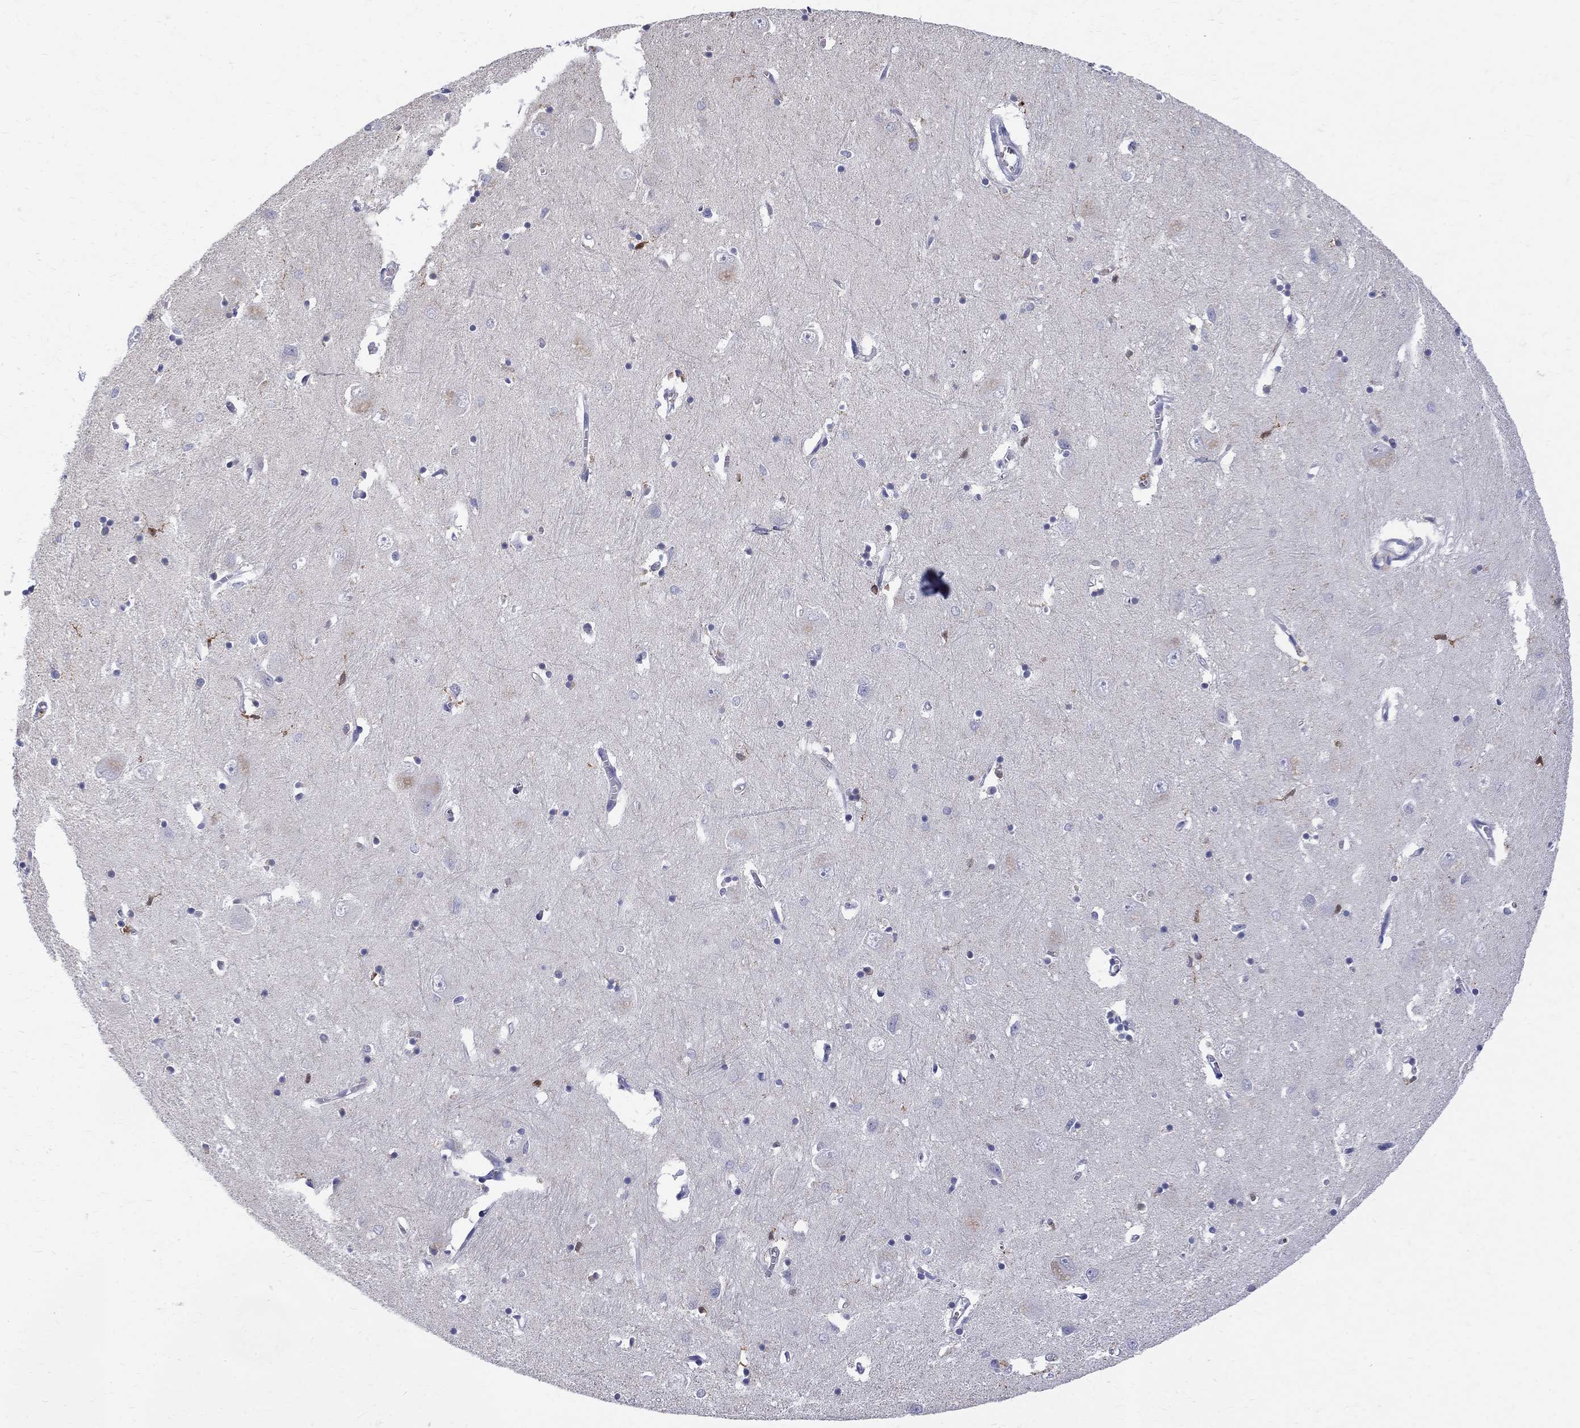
{"staining": {"intensity": "moderate", "quantity": "<25%", "location": "cytoplasmic/membranous"}, "tissue": "caudate", "cell_type": "Glial cells", "image_type": "normal", "snomed": [{"axis": "morphology", "description": "Normal tissue, NOS"}, {"axis": "topography", "description": "Lateral ventricle wall"}], "caption": "About <25% of glial cells in normal caudate display moderate cytoplasmic/membranous protein staining as visualized by brown immunohistochemical staining.", "gene": "AGER", "patient": {"sex": "male", "age": 54}}